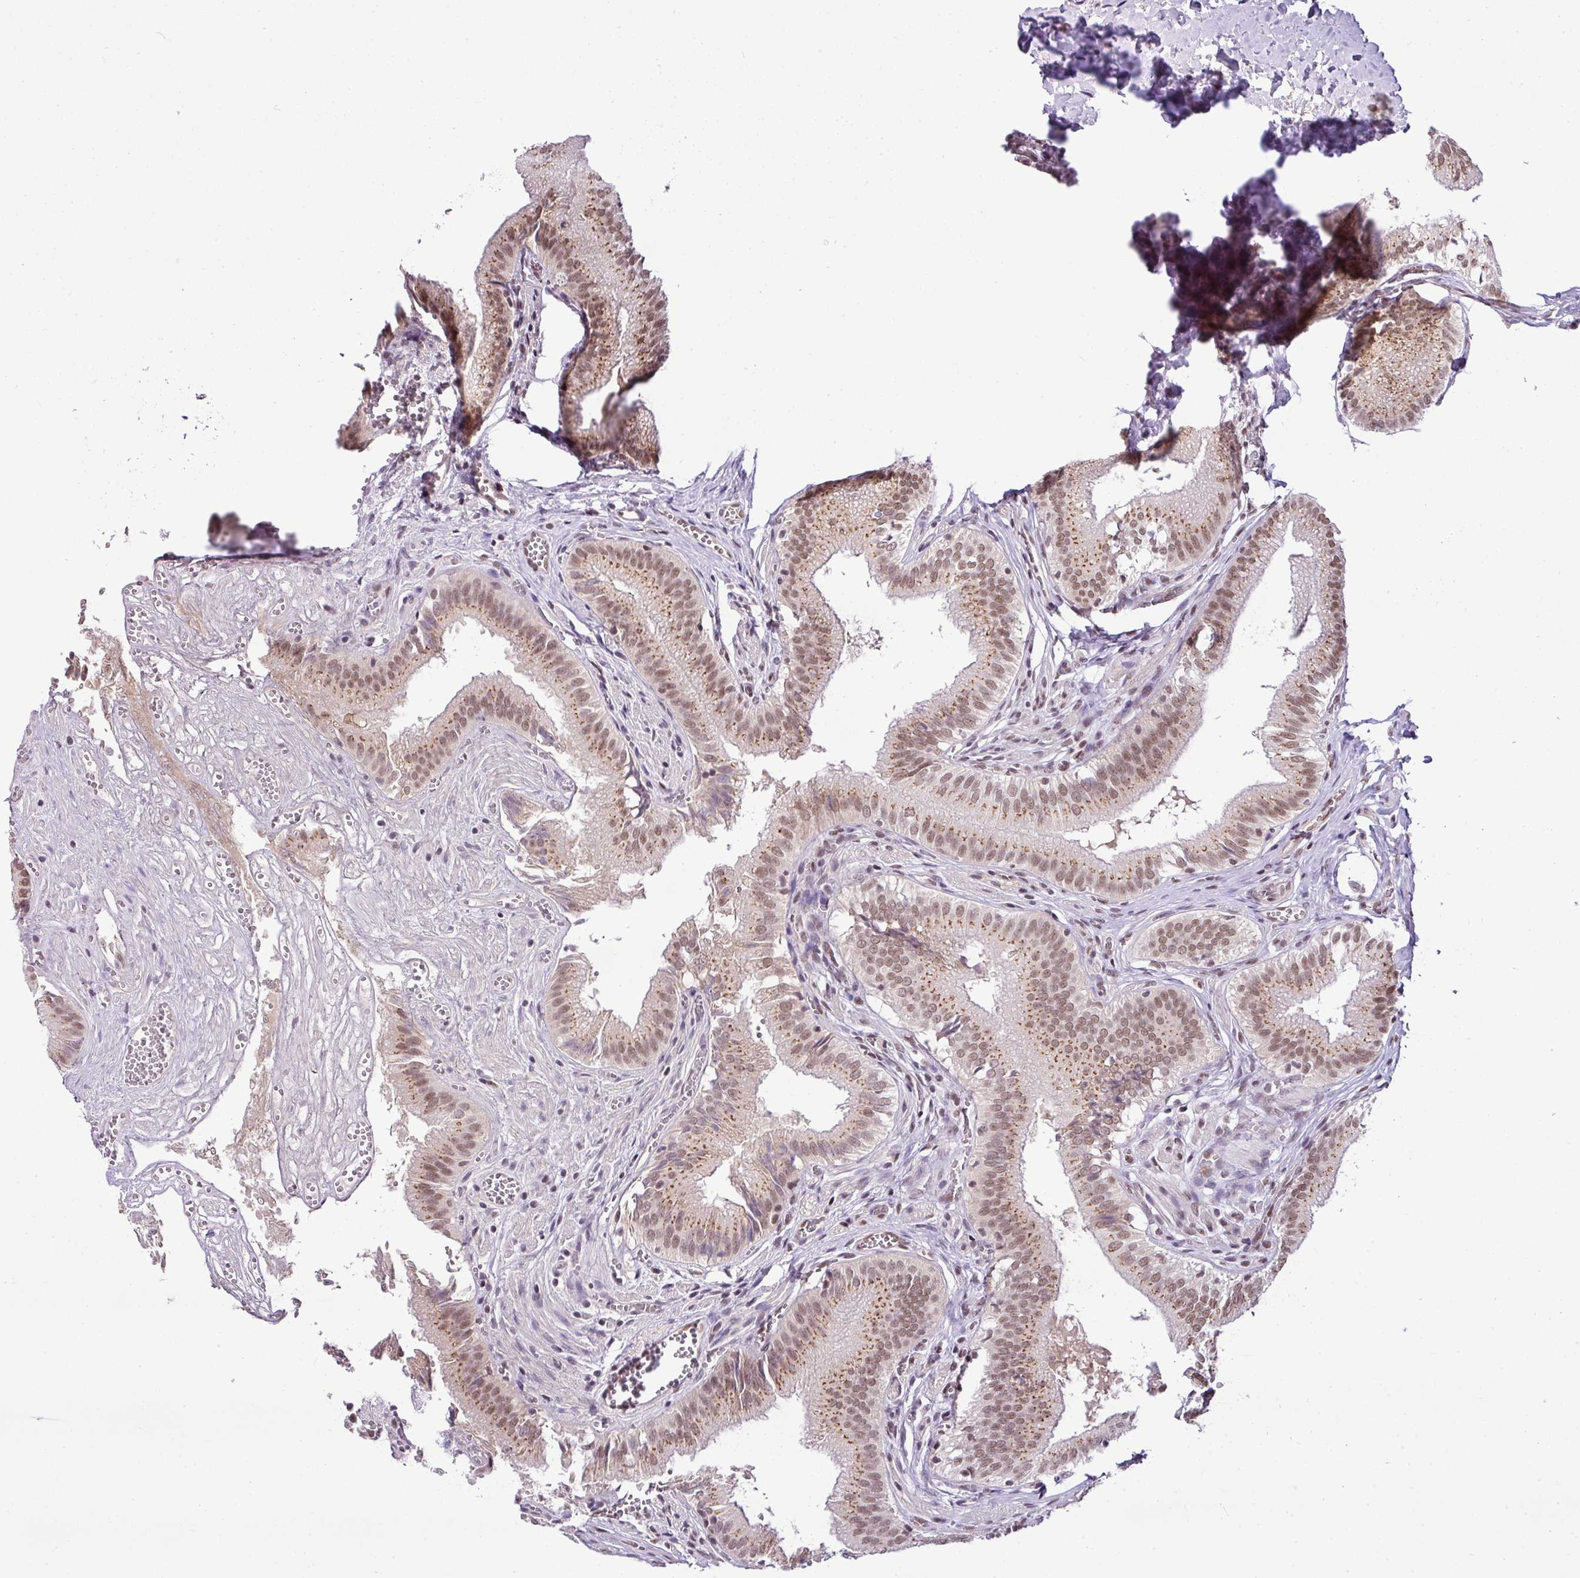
{"staining": {"intensity": "moderate", "quantity": ">75%", "location": "nuclear"}, "tissue": "gallbladder", "cell_type": "Glandular cells", "image_type": "normal", "snomed": [{"axis": "morphology", "description": "Normal tissue, NOS"}, {"axis": "topography", "description": "Gallbladder"}, {"axis": "topography", "description": "Peripheral nerve tissue"}], "caption": "DAB (3,3'-diaminobenzidine) immunohistochemical staining of unremarkable human gallbladder displays moderate nuclear protein expression in approximately >75% of glandular cells.", "gene": "PGAP4", "patient": {"sex": "male", "age": 17}}